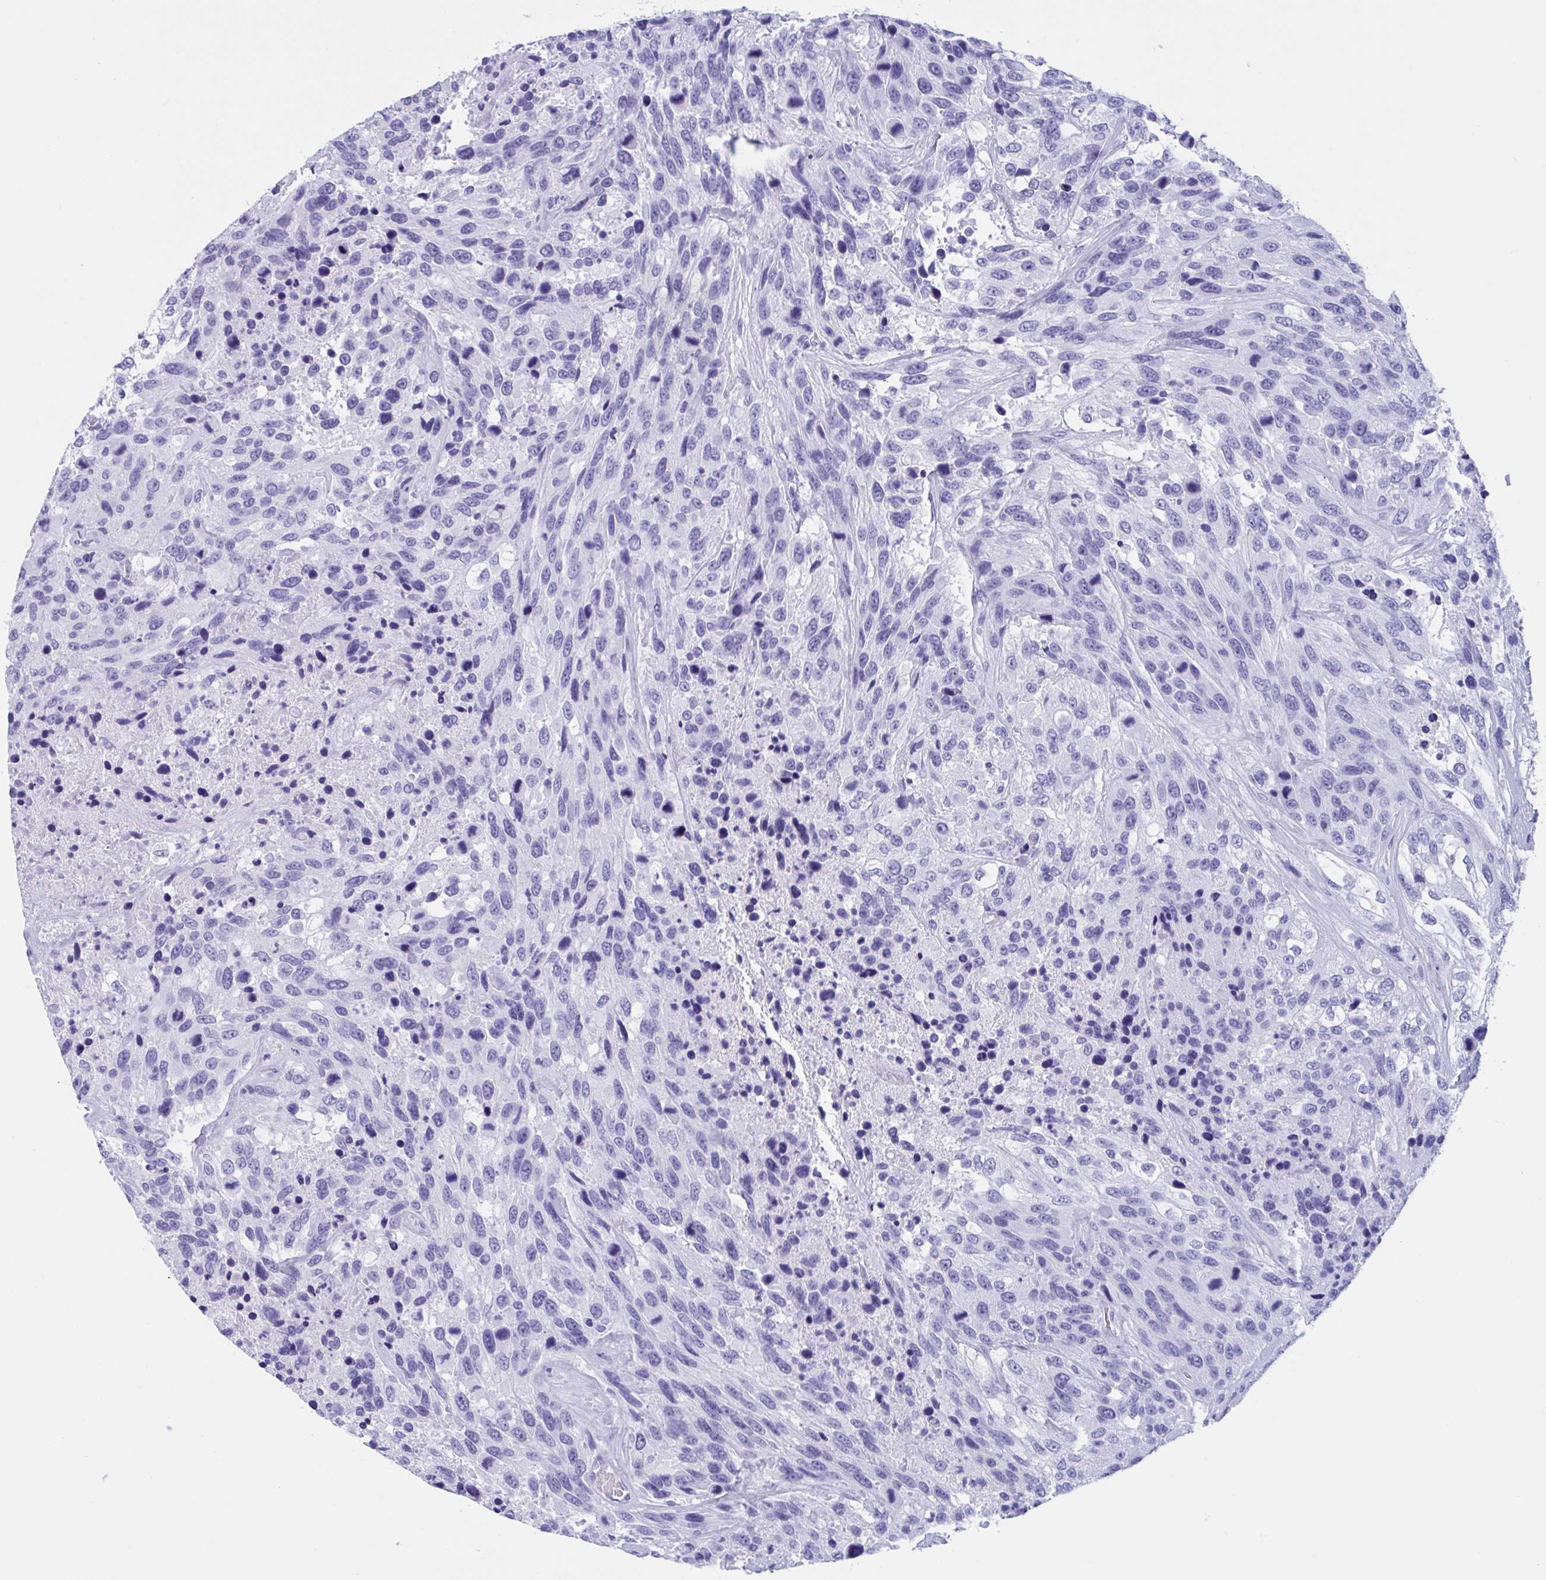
{"staining": {"intensity": "negative", "quantity": "none", "location": "none"}, "tissue": "urothelial cancer", "cell_type": "Tumor cells", "image_type": "cancer", "snomed": [{"axis": "morphology", "description": "Urothelial carcinoma, High grade"}, {"axis": "topography", "description": "Urinary bladder"}], "caption": "Urothelial cancer was stained to show a protein in brown. There is no significant positivity in tumor cells.", "gene": "ZNF850", "patient": {"sex": "female", "age": 70}}